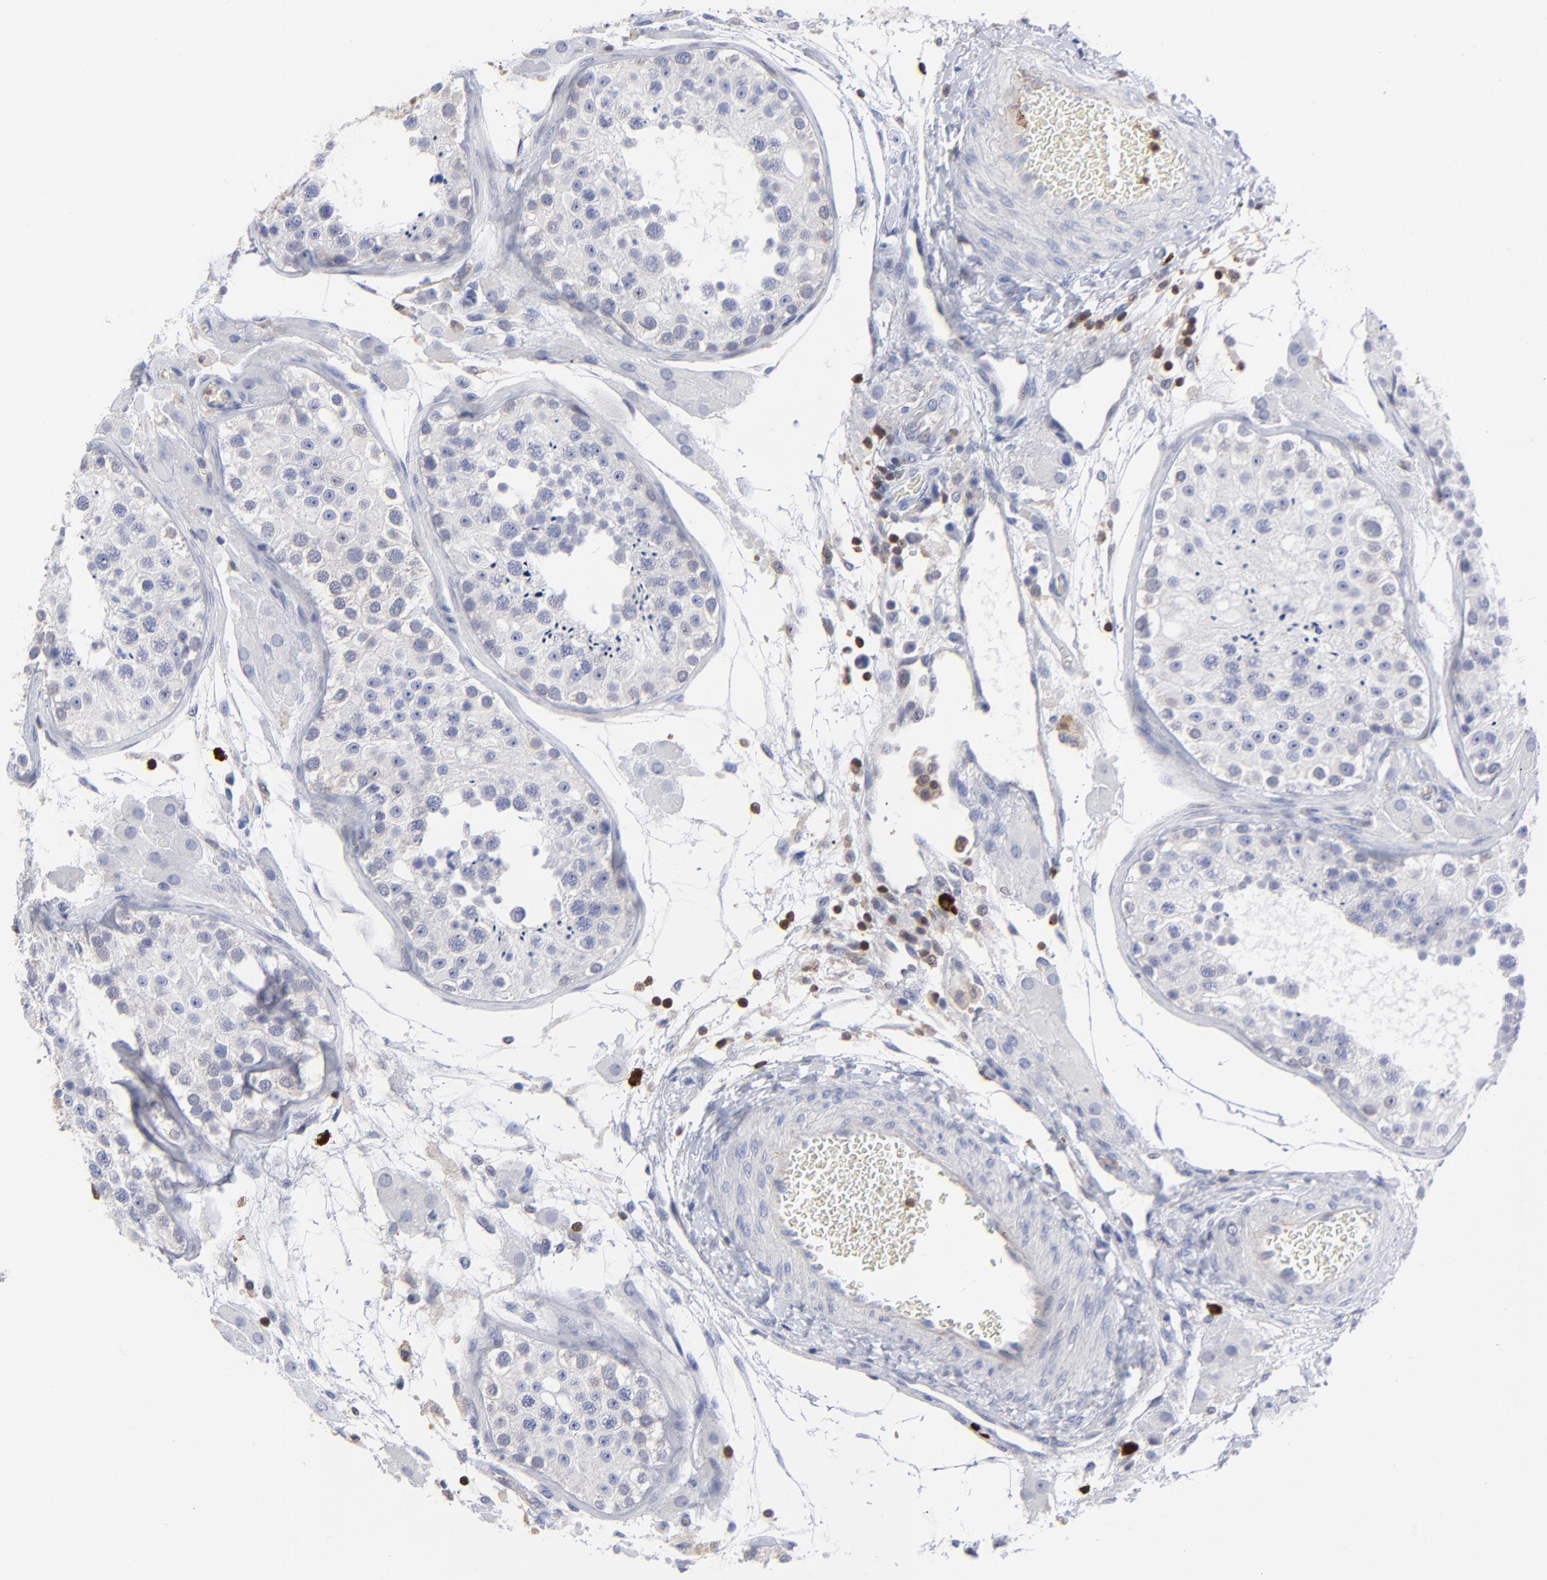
{"staining": {"intensity": "negative", "quantity": "none", "location": "none"}, "tissue": "testis", "cell_type": "Cells in seminiferous ducts", "image_type": "normal", "snomed": [{"axis": "morphology", "description": "Normal tissue, NOS"}, {"axis": "topography", "description": "Testis"}], "caption": "This is an immunohistochemistry histopathology image of benign testis. There is no positivity in cells in seminiferous ducts.", "gene": "TBXT", "patient": {"sex": "male", "age": 26}}